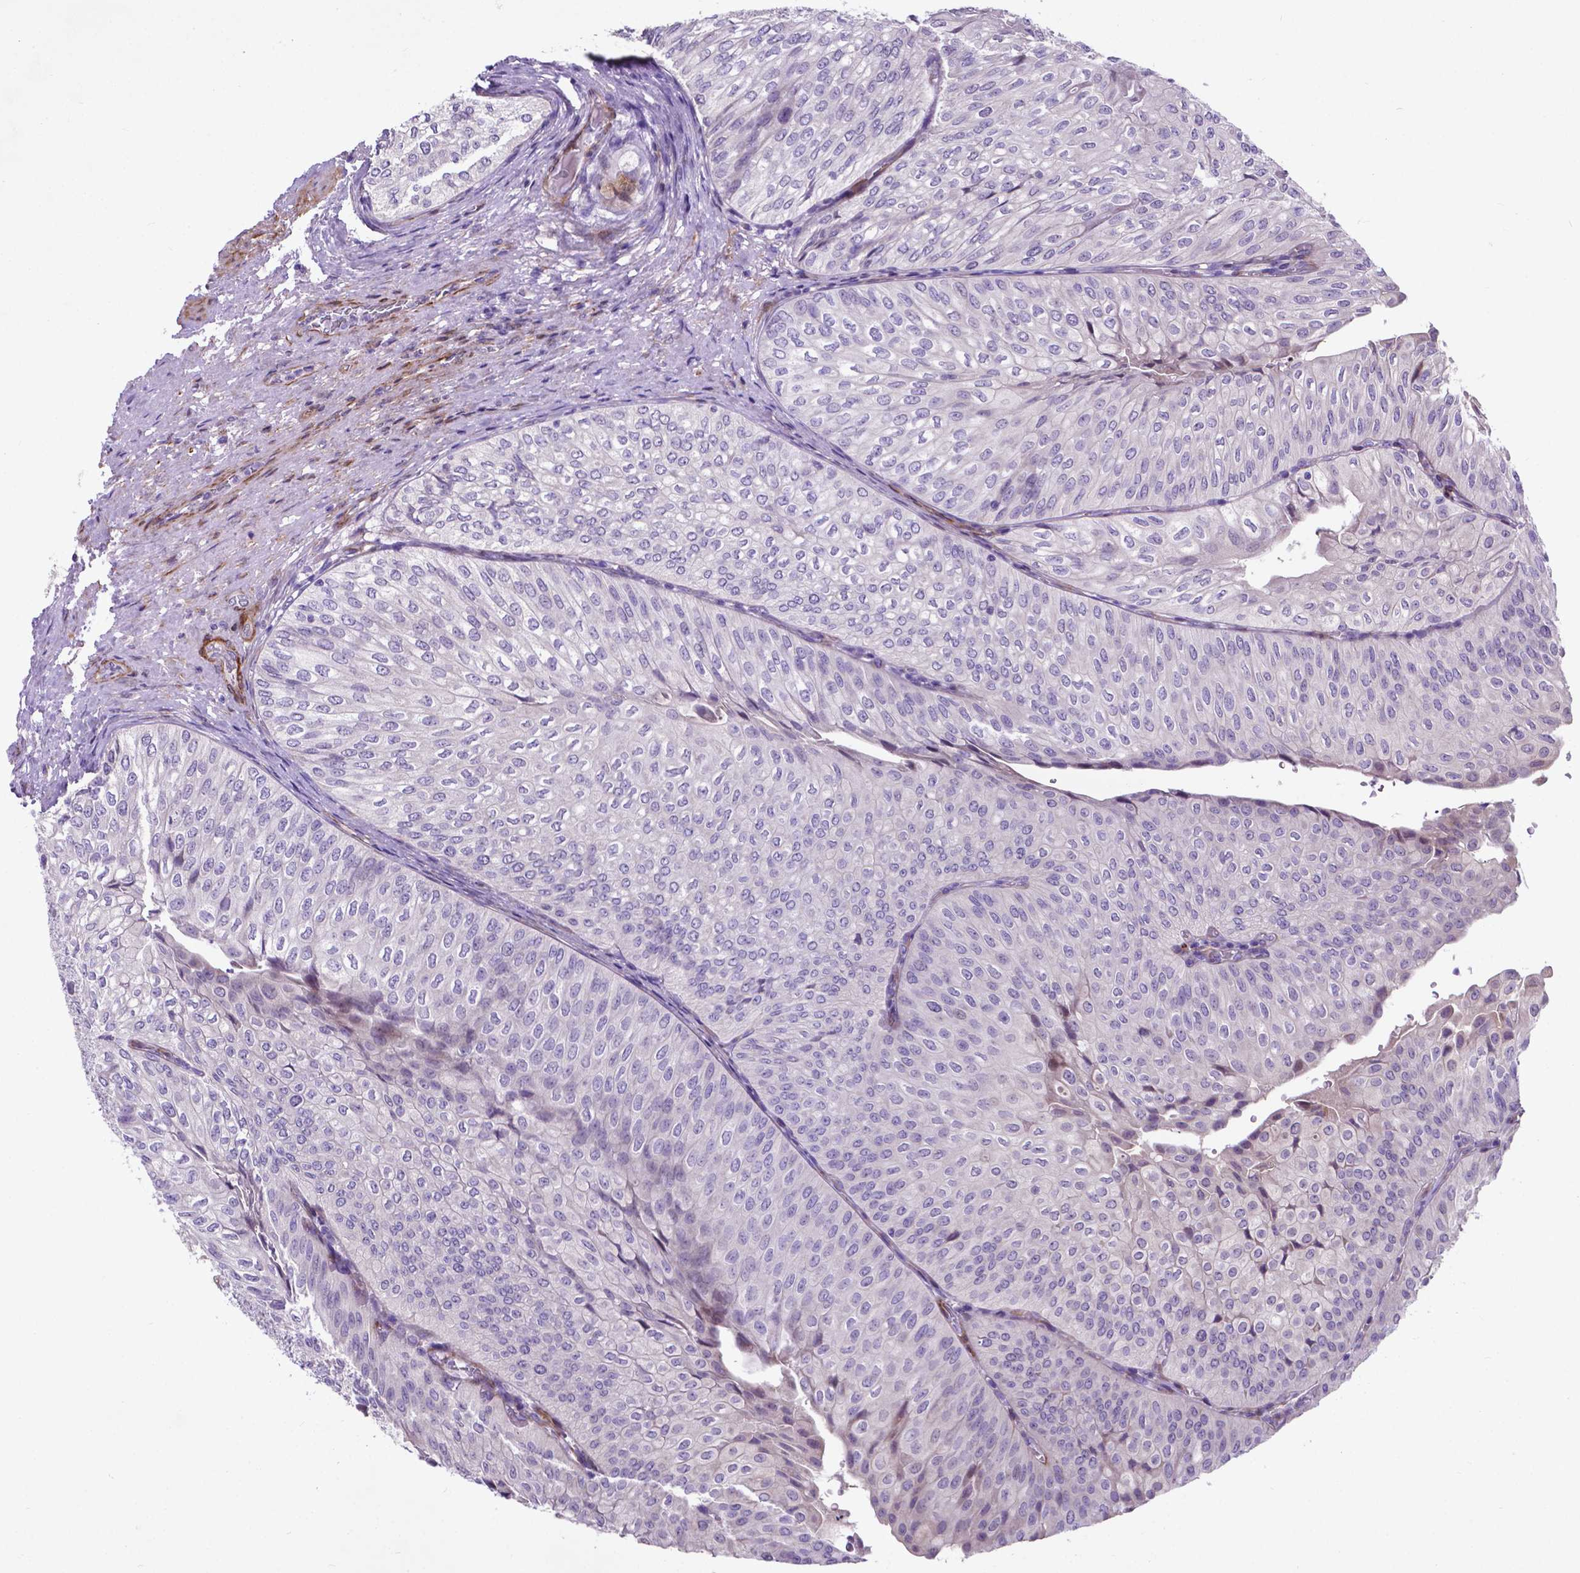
{"staining": {"intensity": "negative", "quantity": "none", "location": "none"}, "tissue": "urothelial cancer", "cell_type": "Tumor cells", "image_type": "cancer", "snomed": [{"axis": "morphology", "description": "Urothelial carcinoma, NOS"}, {"axis": "topography", "description": "Urinary bladder"}], "caption": "Tumor cells are negative for protein expression in human transitional cell carcinoma.", "gene": "PFKFB4", "patient": {"sex": "male", "age": 62}}